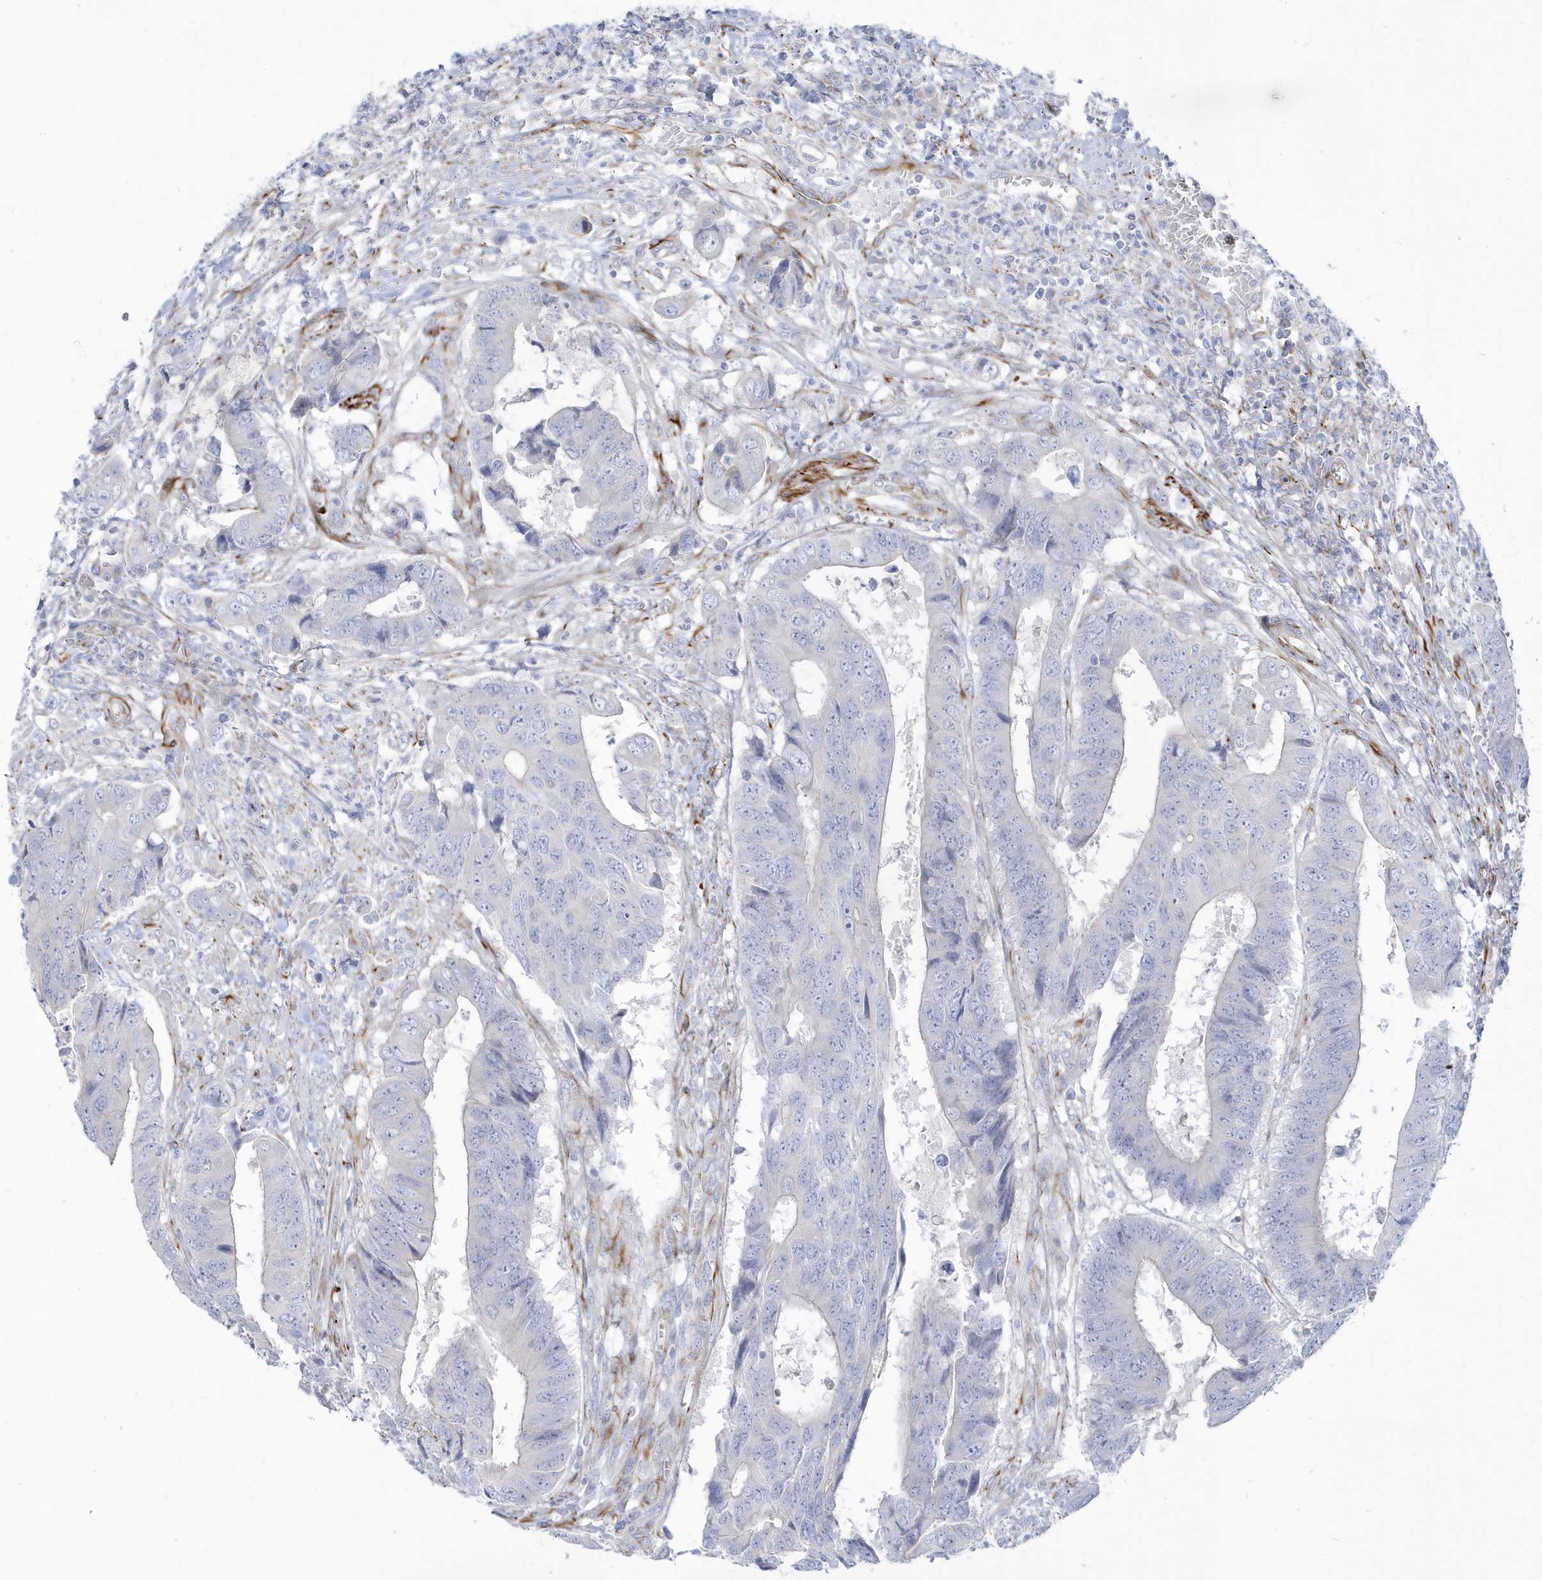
{"staining": {"intensity": "negative", "quantity": "none", "location": "none"}, "tissue": "colorectal cancer", "cell_type": "Tumor cells", "image_type": "cancer", "snomed": [{"axis": "morphology", "description": "Adenocarcinoma, NOS"}, {"axis": "topography", "description": "Rectum"}], "caption": "High power microscopy histopathology image of an immunohistochemistry photomicrograph of colorectal adenocarcinoma, revealing no significant positivity in tumor cells. (Brightfield microscopy of DAB IHC at high magnification).", "gene": "PPIL6", "patient": {"sex": "male", "age": 84}}